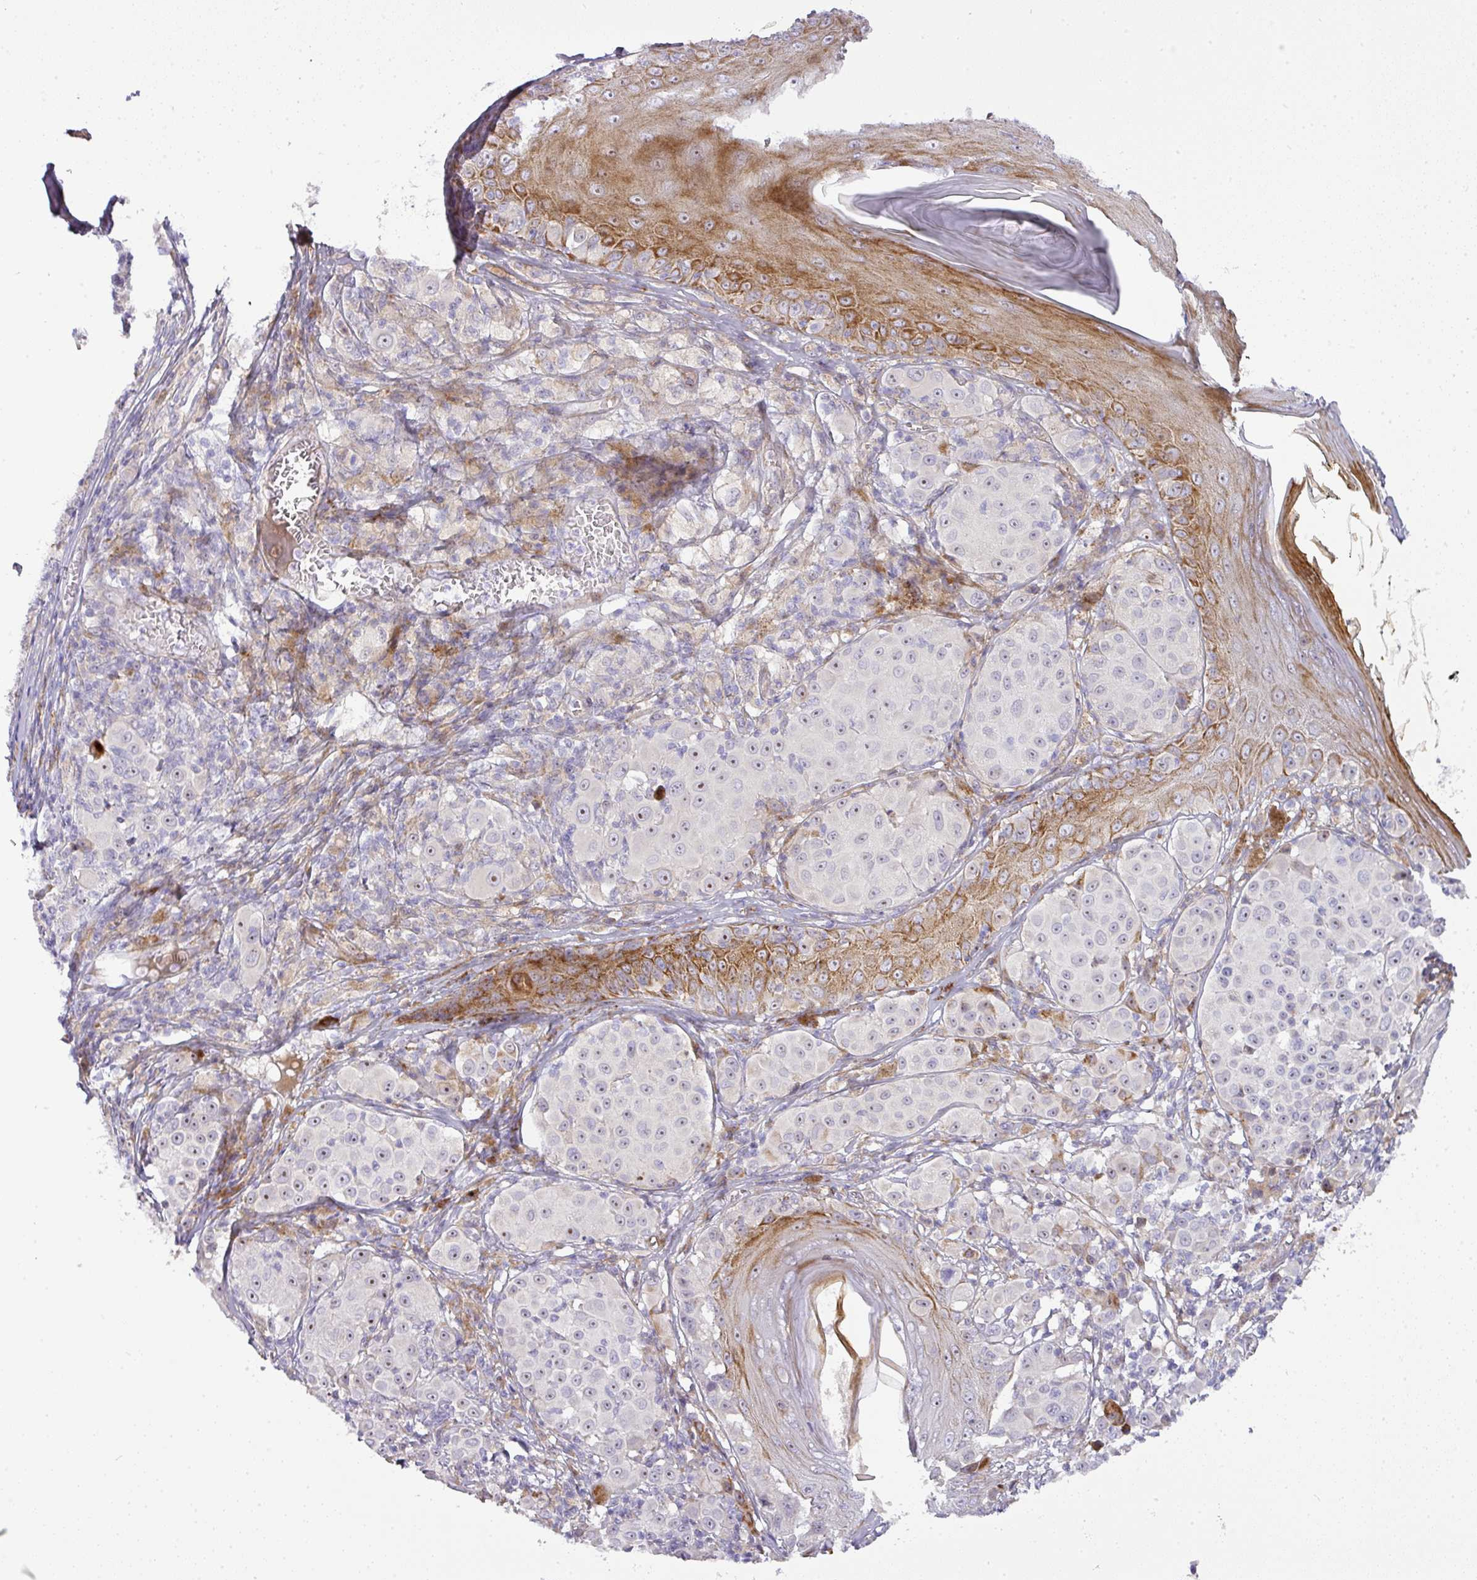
{"staining": {"intensity": "negative", "quantity": "none", "location": "none"}, "tissue": "melanoma", "cell_type": "Tumor cells", "image_type": "cancer", "snomed": [{"axis": "morphology", "description": "Malignant melanoma, NOS"}, {"axis": "topography", "description": "Skin"}], "caption": "DAB (3,3'-diaminobenzidine) immunohistochemical staining of human melanoma reveals no significant positivity in tumor cells.", "gene": "ATP6V1F", "patient": {"sex": "female", "age": 43}}